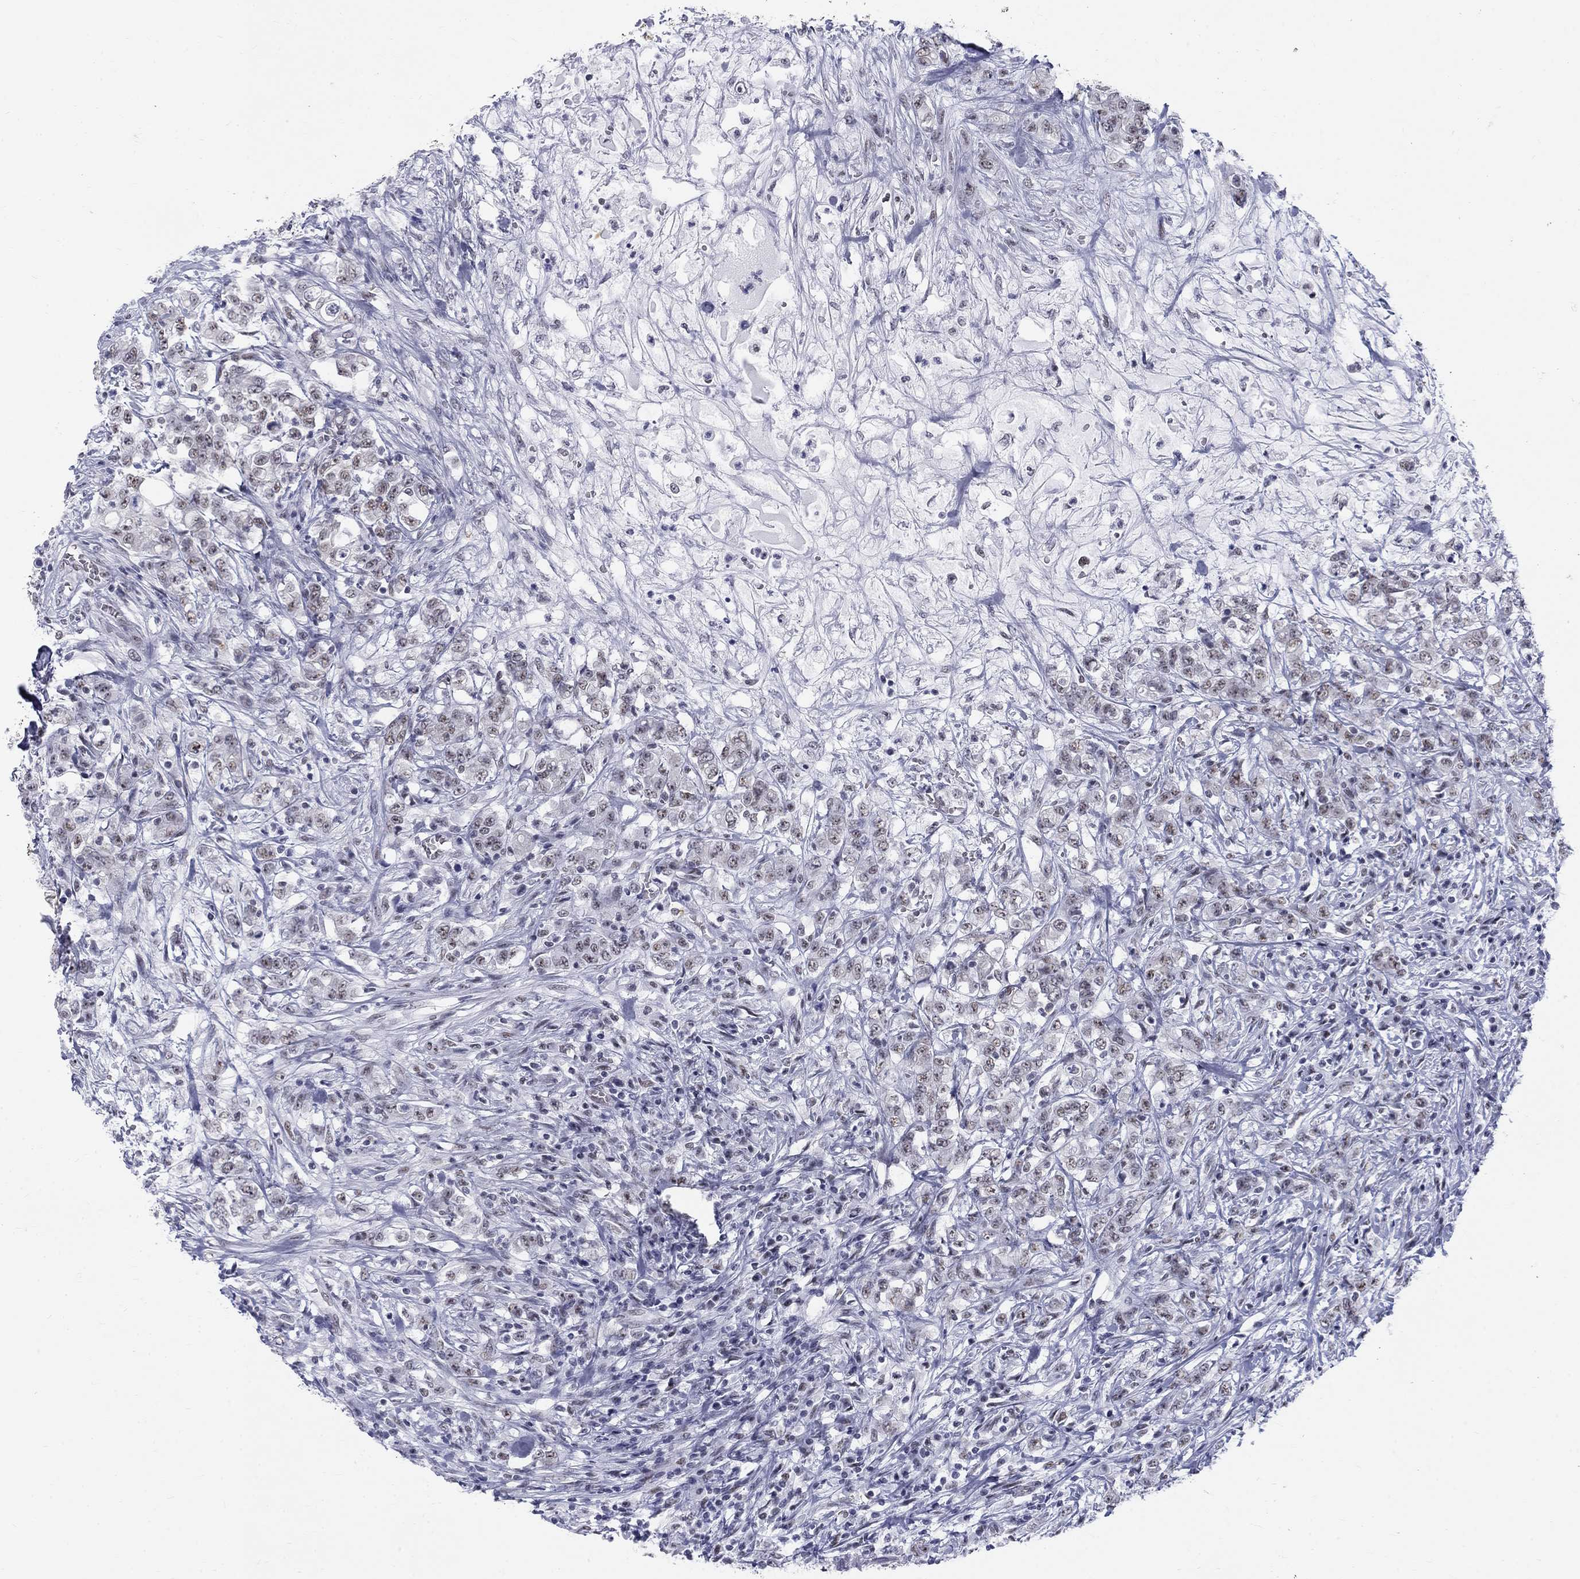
{"staining": {"intensity": "negative", "quantity": "none", "location": "none"}, "tissue": "colorectal cancer", "cell_type": "Tumor cells", "image_type": "cancer", "snomed": [{"axis": "morphology", "description": "Adenocarcinoma, NOS"}, {"axis": "topography", "description": "Colon"}], "caption": "Adenocarcinoma (colorectal) was stained to show a protein in brown. There is no significant expression in tumor cells.", "gene": "DMTN", "patient": {"sex": "female", "age": 48}}